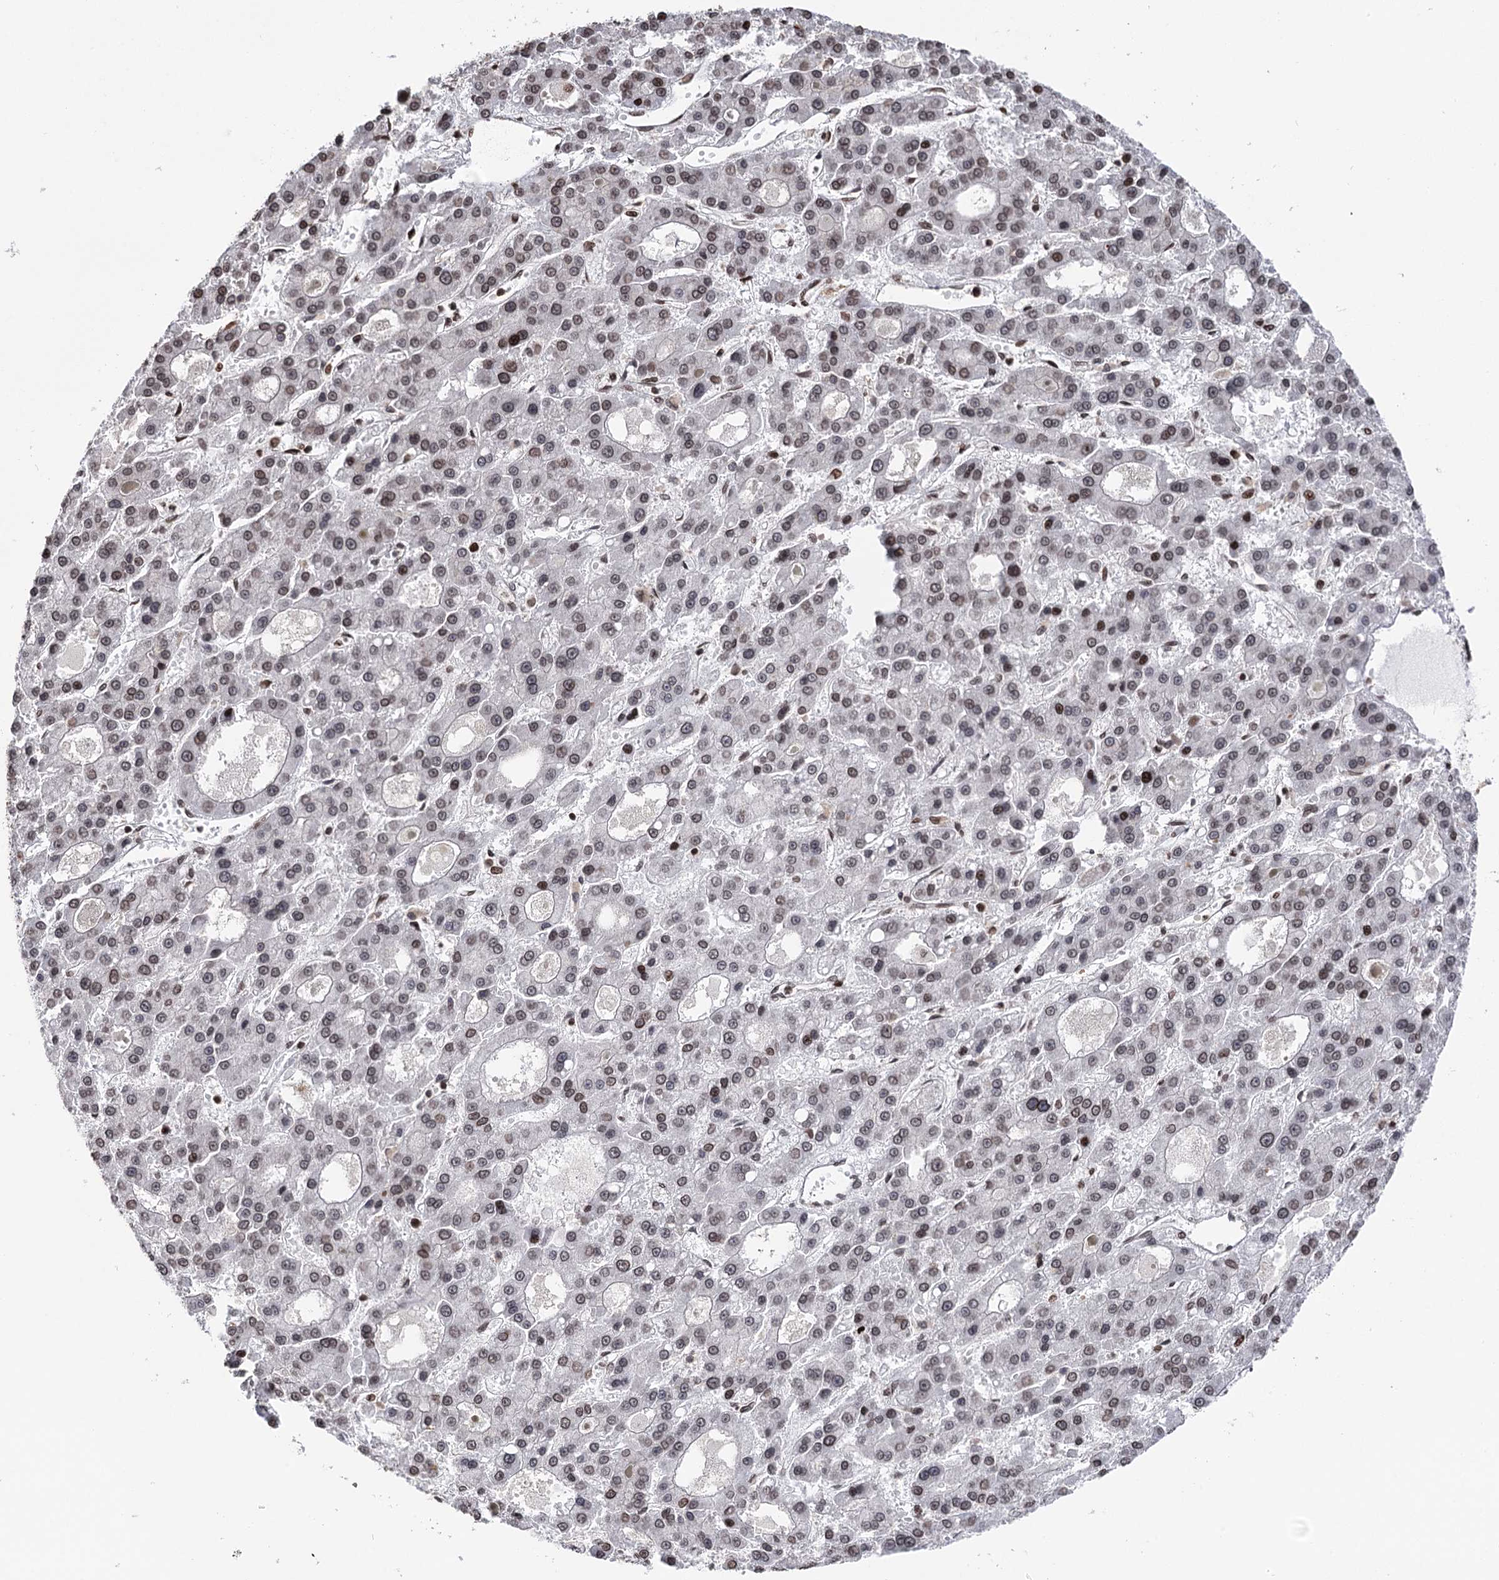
{"staining": {"intensity": "weak", "quantity": "25%-75%", "location": "nuclear"}, "tissue": "liver cancer", "cell_type": "Tumor cells", "image_type": "cancer", "snomed": [{"axis": "morphology", "description": "Carcinoma, Hepatocellular, NOS"}, {"axis": "topography", "description": "Liver"}], "caption": "IHC (DAB) staining of human hepatocellular carcinoma (liver) reveals weak nuclear protein staining in about 25%-75% of tumor cells.", "gene": "CCDC77", "patient": {"sex": "male", "age": 70}}